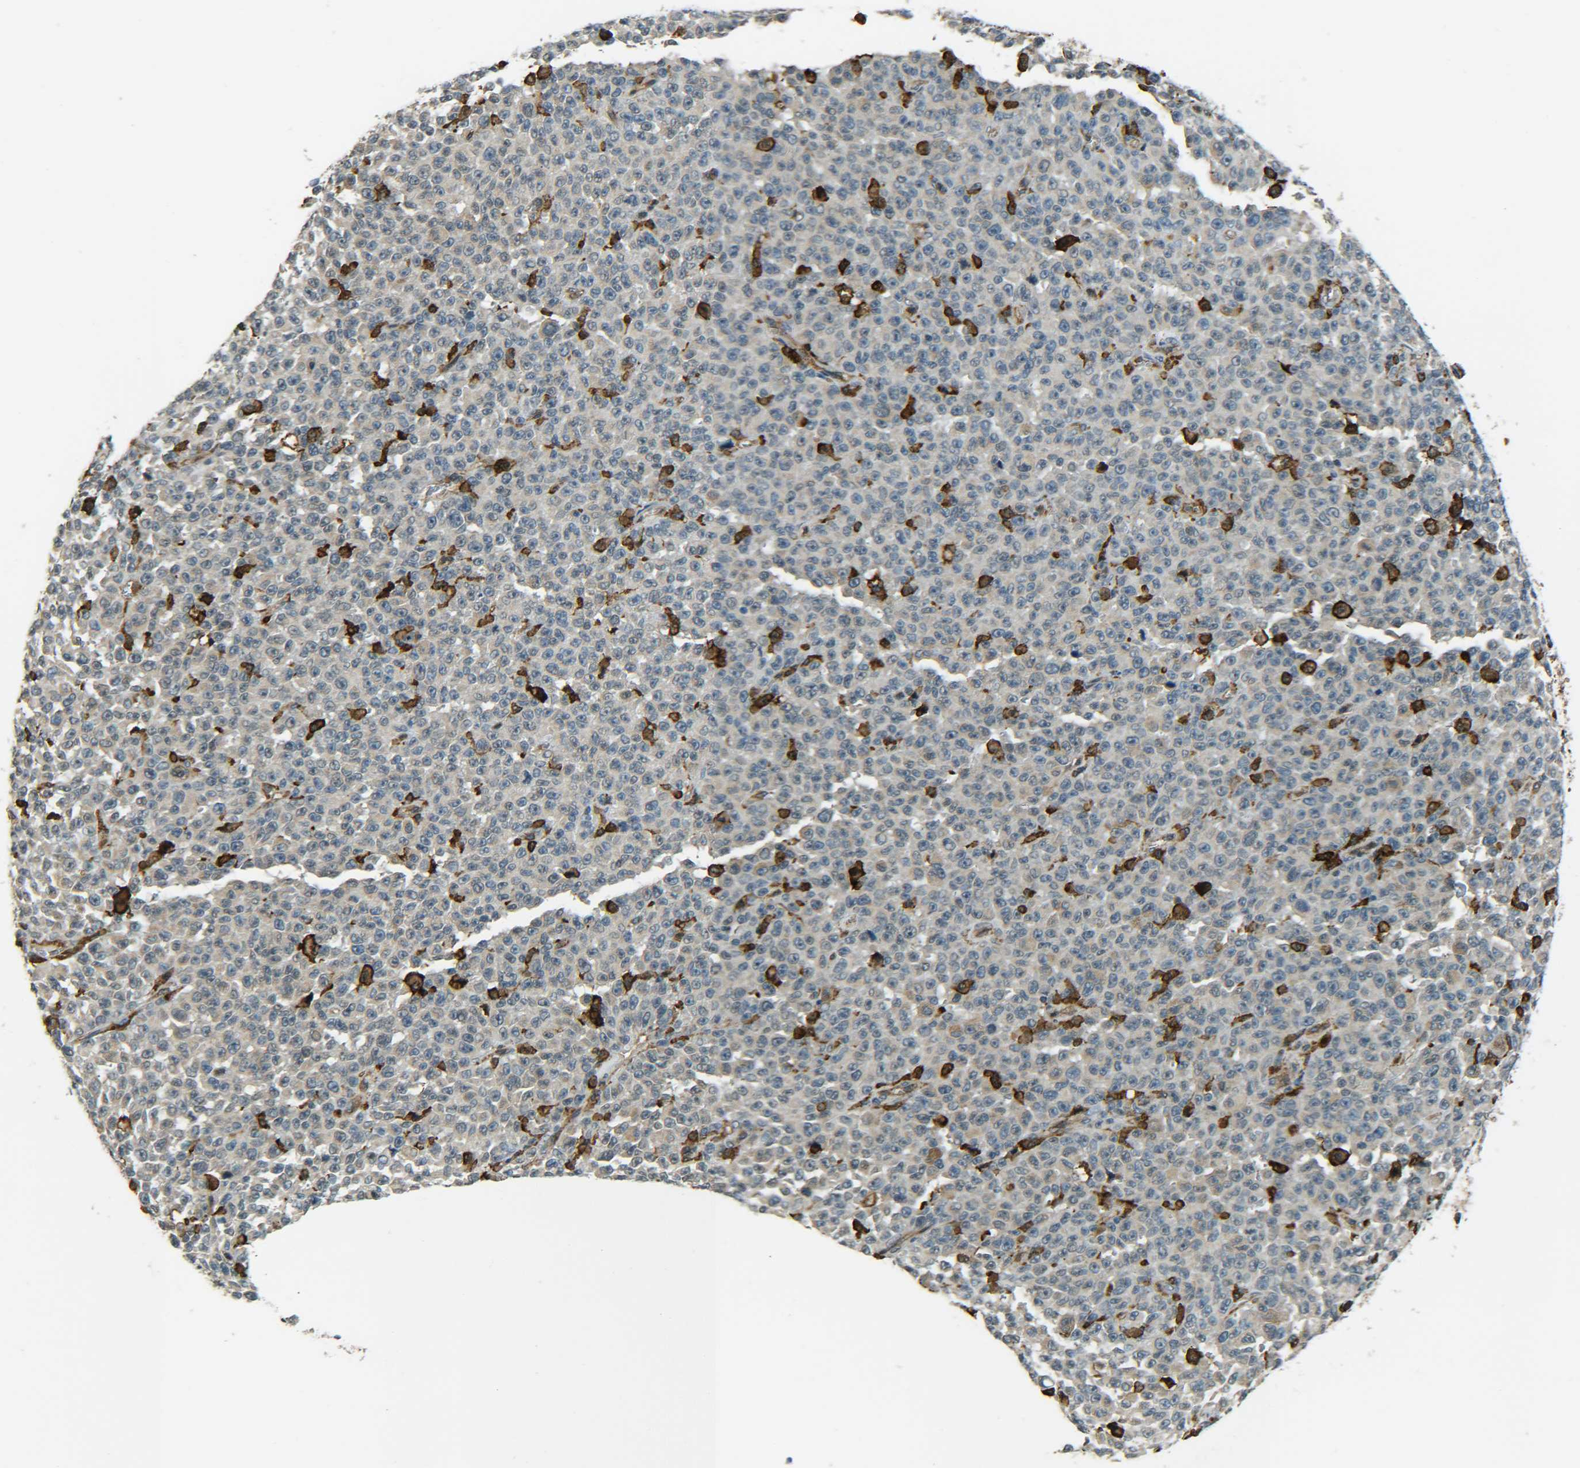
{"staining": {"intensity": "weak", "quantity": "25%-75%", "location": "cytoplasmic/membranous"}, "tissue": "melanoma", "cell_type": "Tumor cells", "image_type": "cancer", "snomed": [{"axis": "morphology", "description": "Malignant melanoma, NOS"}, {"axis": "topography", "description": "Skin"}], "caption": "There is low levels of weak cytoplasmic/membranous expression in tumor cells of malignant melanoma, as demonstrated by immunohistochemical staining (brown color).", "gene": "DAB2", "patient": {"sex": "female", "age": 82}}